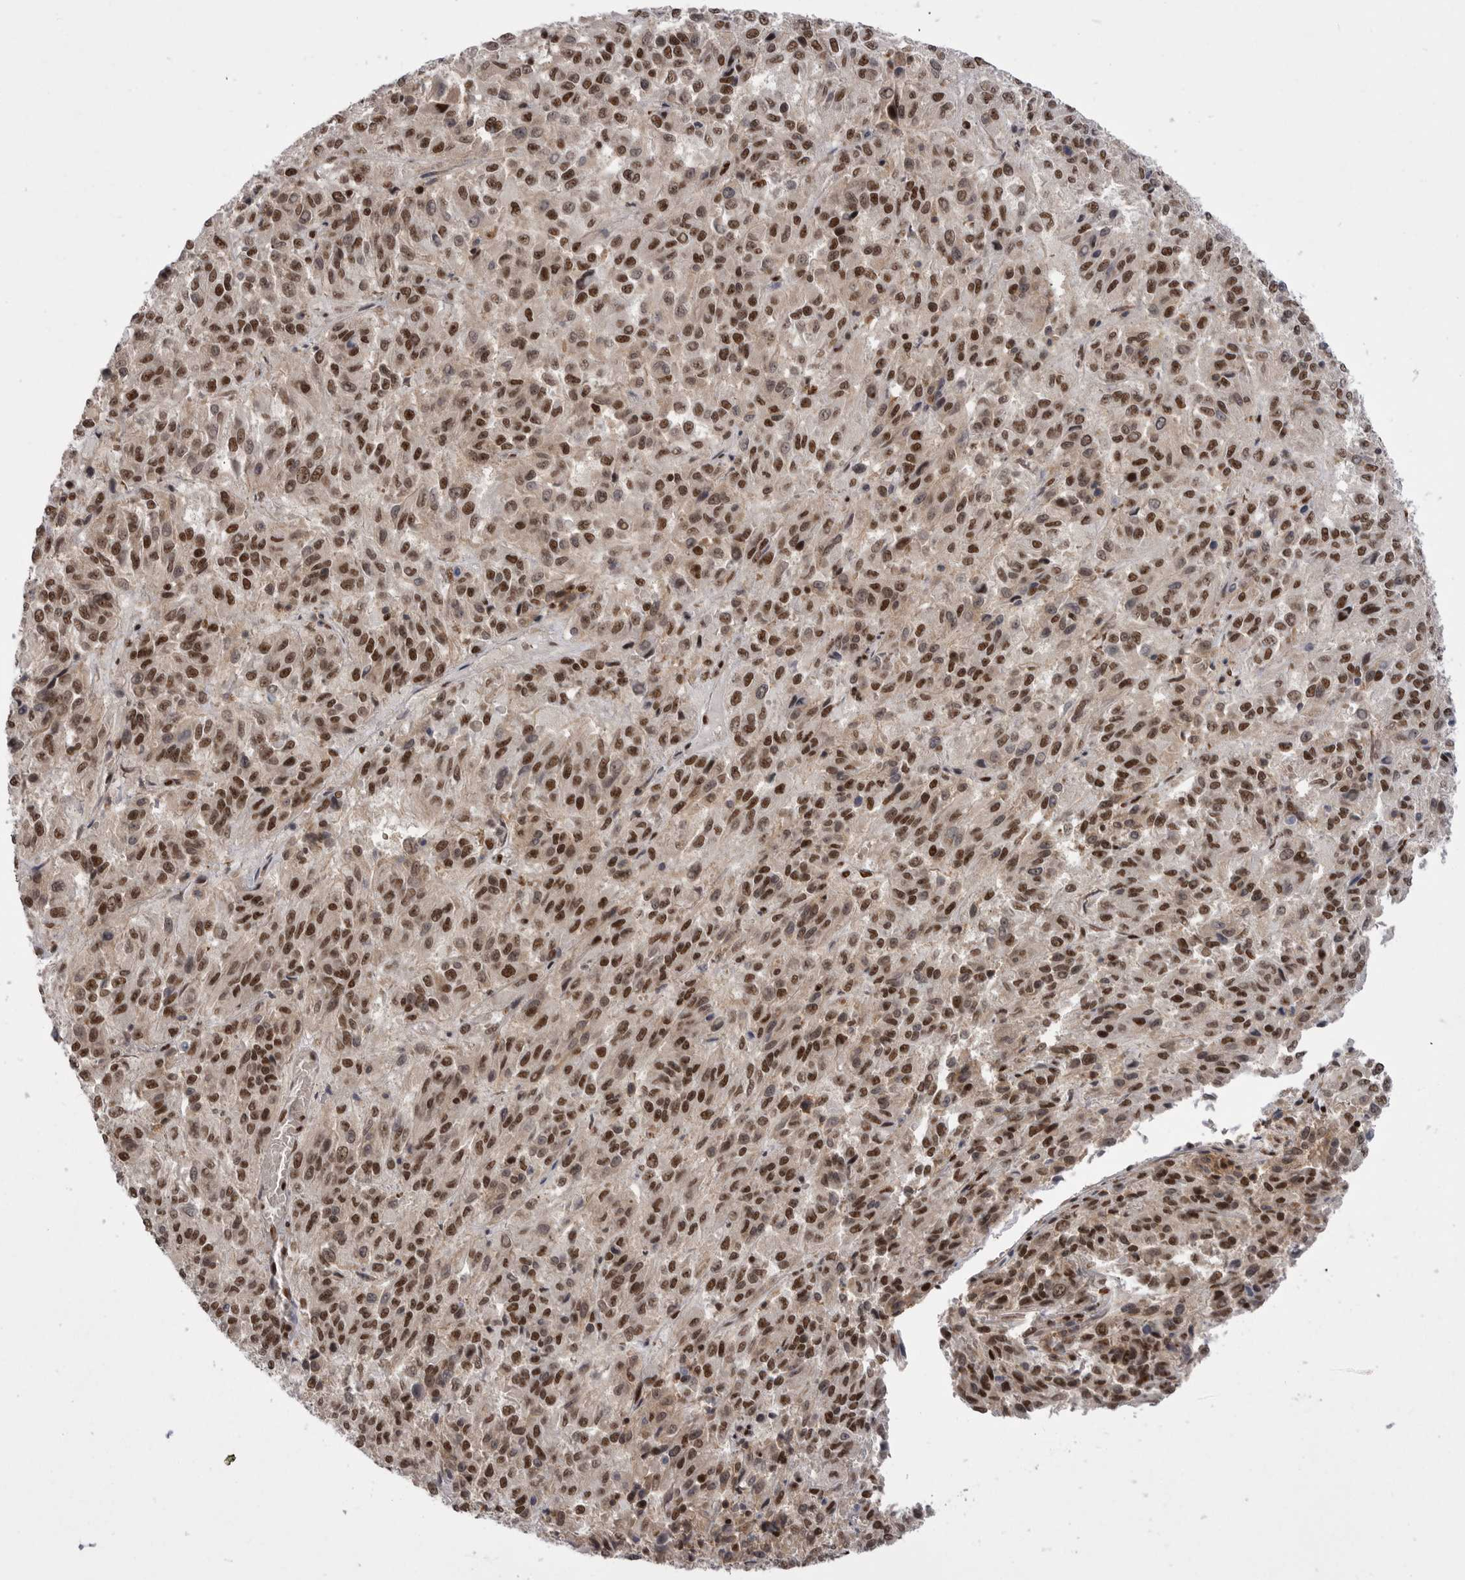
{"staining": {"intensity": "strong", "quantity": ">75%", "location": "nuclear"}, "tissue": "melanoma", "cell_type": "Tumor cells", "image_type": "cancer", "snomed": [{"axis": "morphology", "description": "Malignant melanoma, Metastatic site"}, {"axis": "topography", "description": "Lung"}], "caption": "Melanoma stained with DAB (3,3'-diaminobenzidine) immunohistochemistry demonstrates high levels of strong nuclear staining in approximately >75% of tumor cells.", "gene": "PPP1R8", "patient": {"sex": "male", "age": 64}}